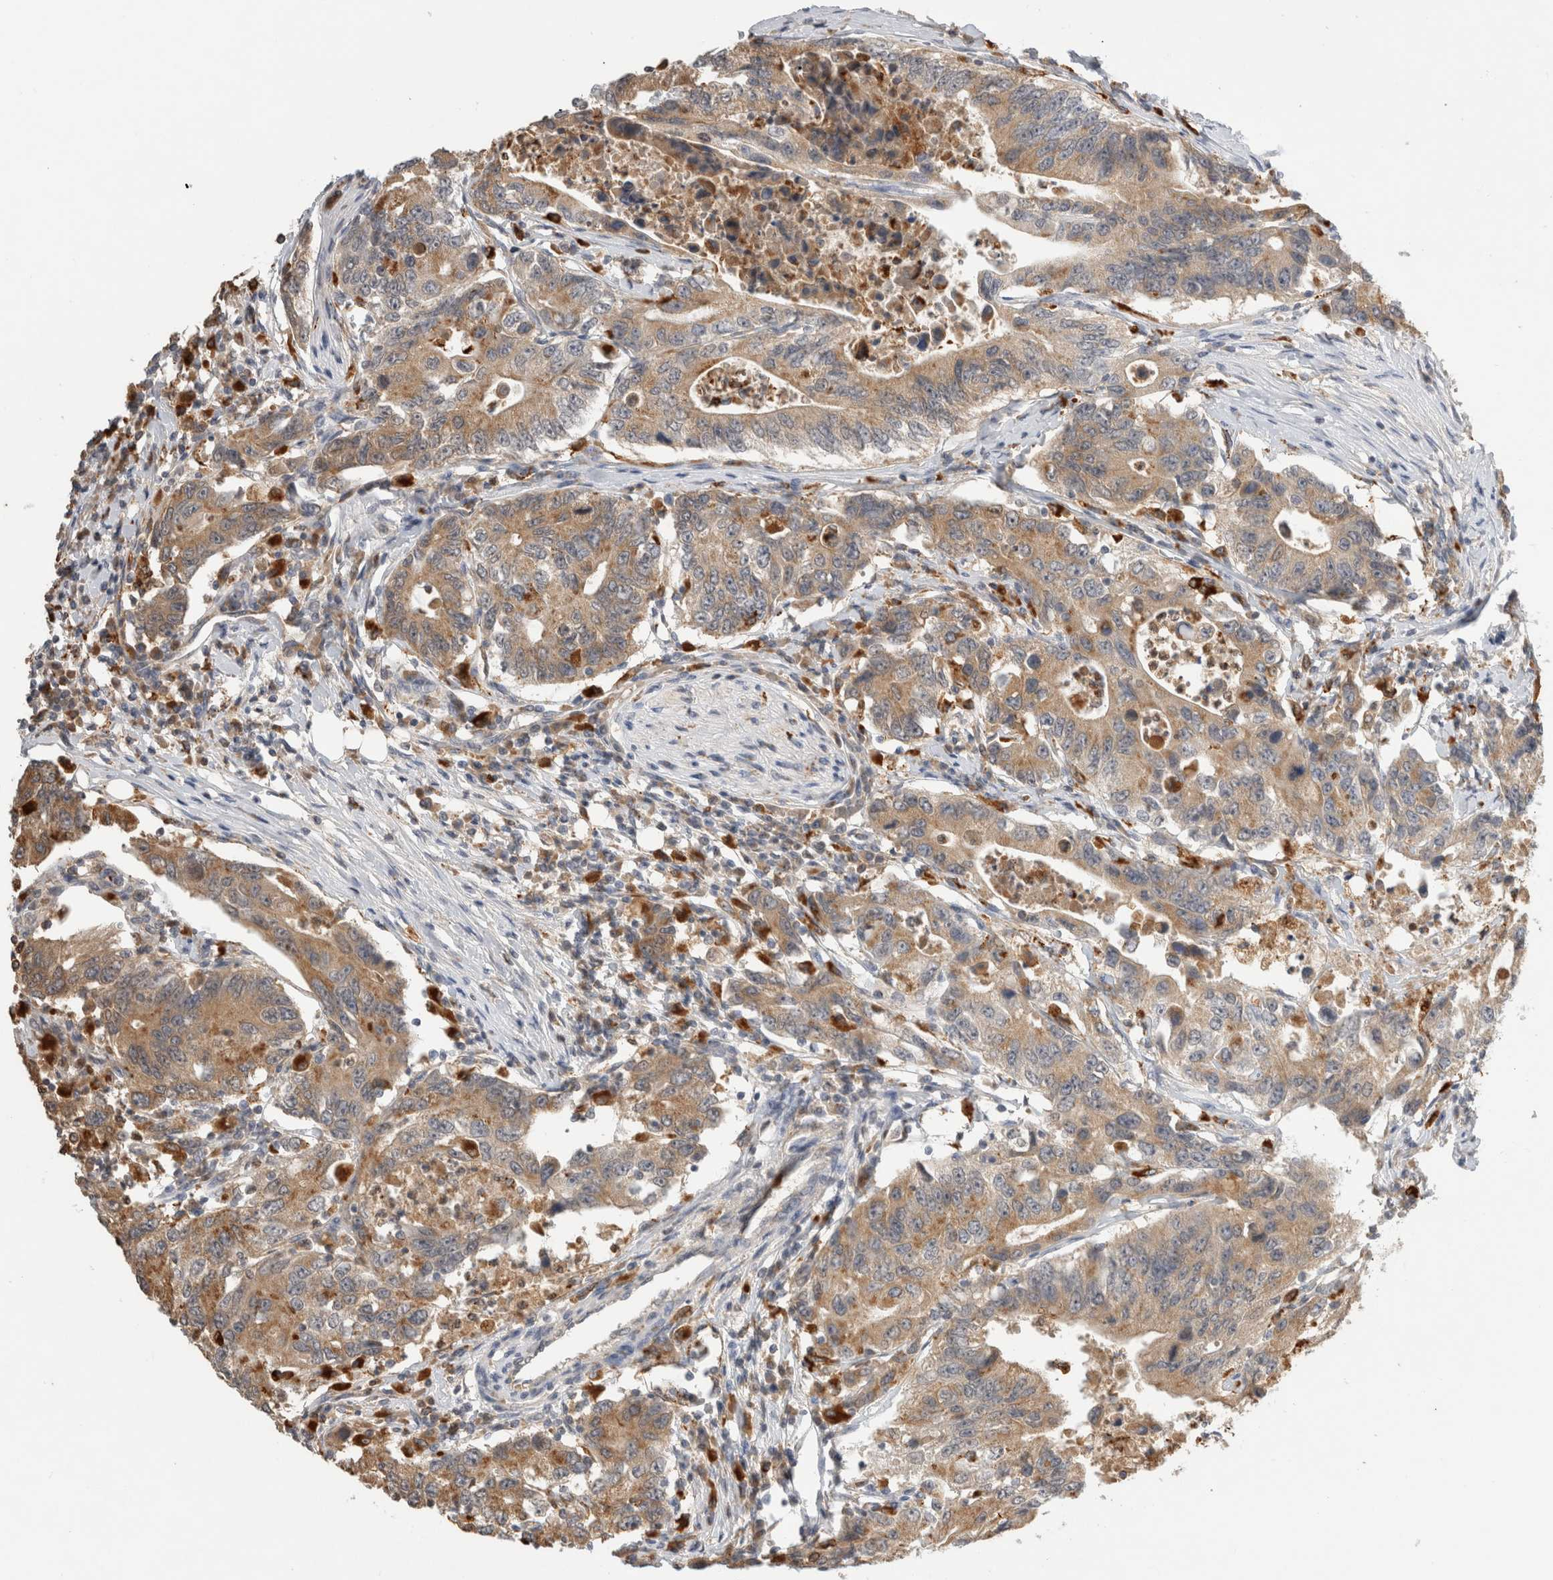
{"staining": {"intensity": "moderate", "quantity": ">75%", "location": "cytoplasmic/membranous"}, "tissue": "colorectal cancer", "cell_type": "Tumor cells", "image_type": "cancer", "snomed": [{"axis": "morphology", "description": "Adenocarcinoma, NOS"}, {"axis": "topography", "description": "Colon"}], "caption": "Protein analysis of adenocarcinoma (colorectal) tissue exhibits moderate cytoplasmic/membranous expression in about >75% of tumor cells. Ihc stains the protein of interest in brown and the nuclei are stained blue.", "gene": "GNS", "patient": {"sex": "female", "age": 77}}